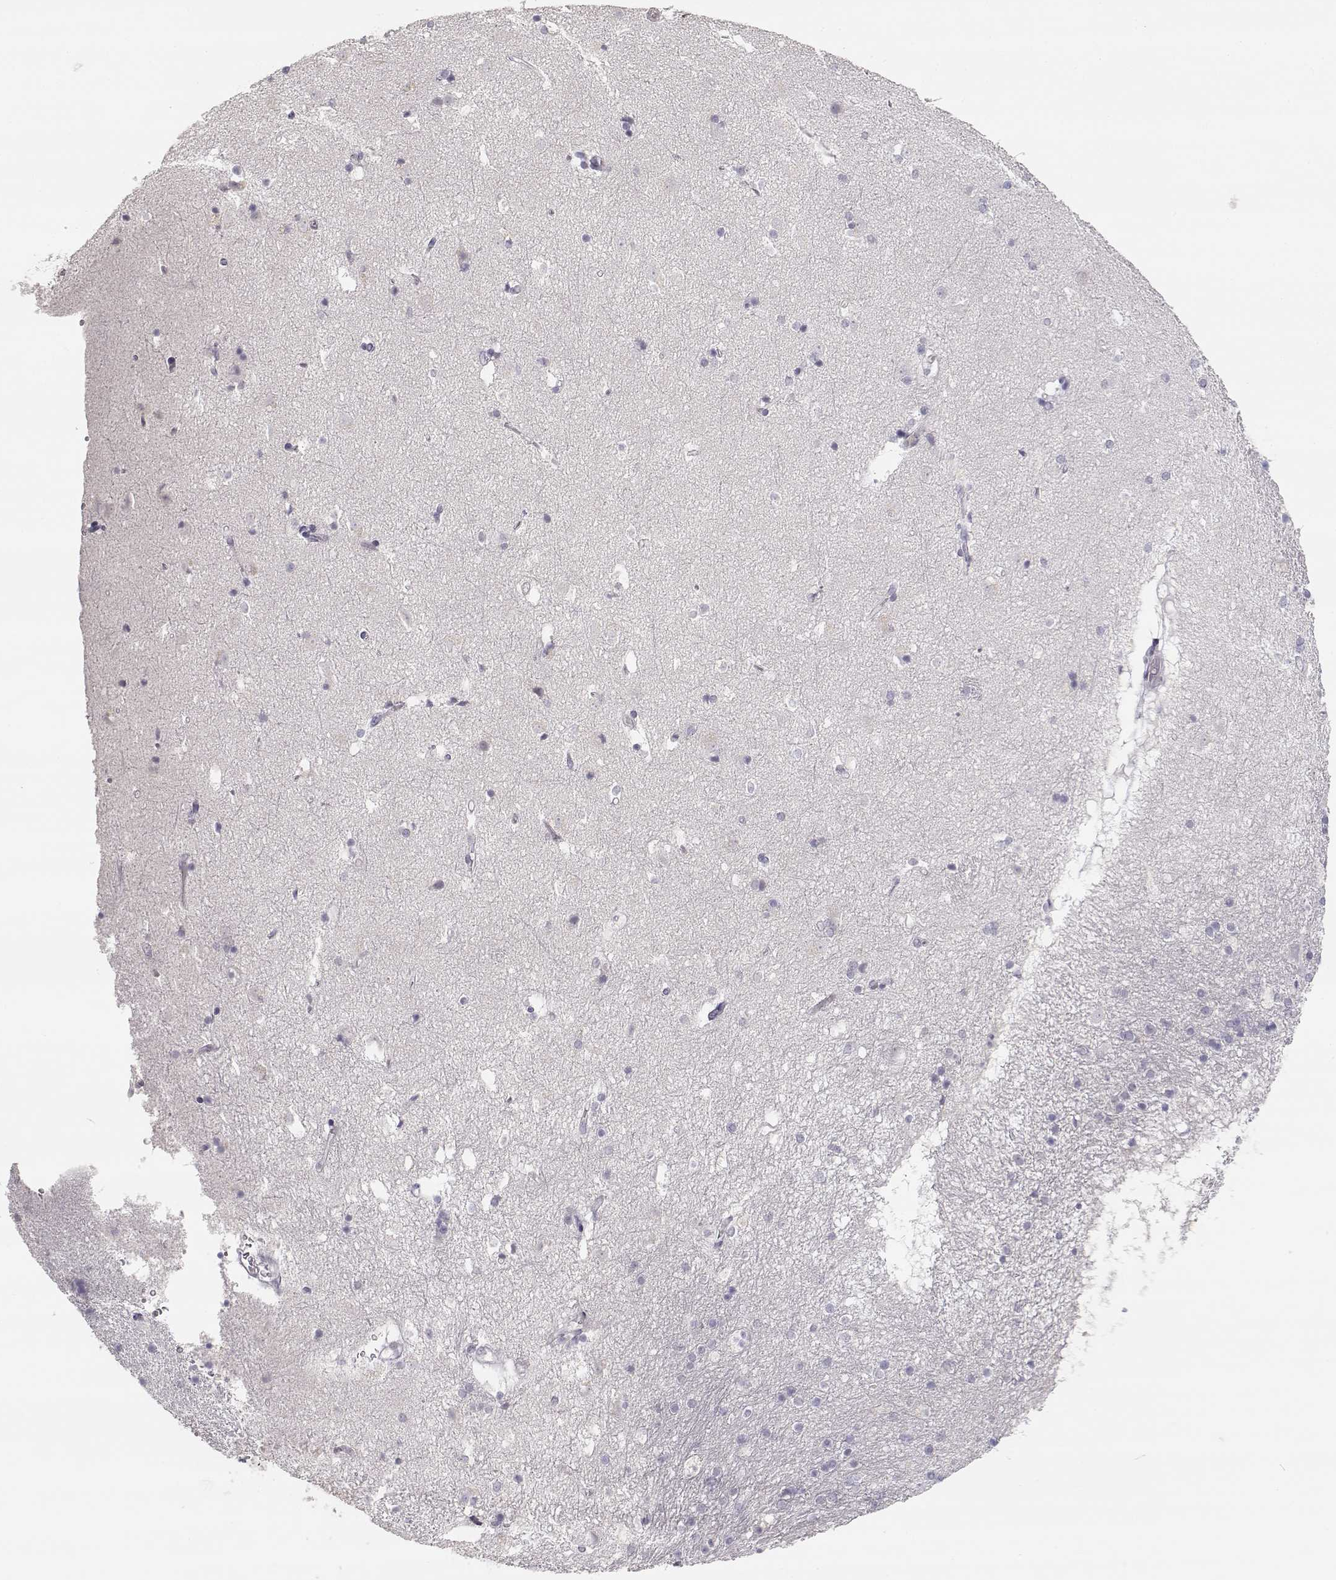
{"staining": {"intensity": "negative", "quantity": "none", "location": "none"}, "tissue": "caudate", "cell_type": "Glial cells", "image_type": "normal", "snomed": [{"axis": "morphology", "description": "Normal tissue, NOS"}, {"axis": "topography", "description": "Lateral ventricle wall"}], "caption": "A photomicrograph of human caudate is negative for staining in glial cells. Brightfield microscopy of IHC stained with DAB (3,3'-diaminobenzidine) (brown) and hematoxylin (blue), captured at high magnification.", "gene": "TKTL1", "patient": {"sex": "male", "age": 51}}